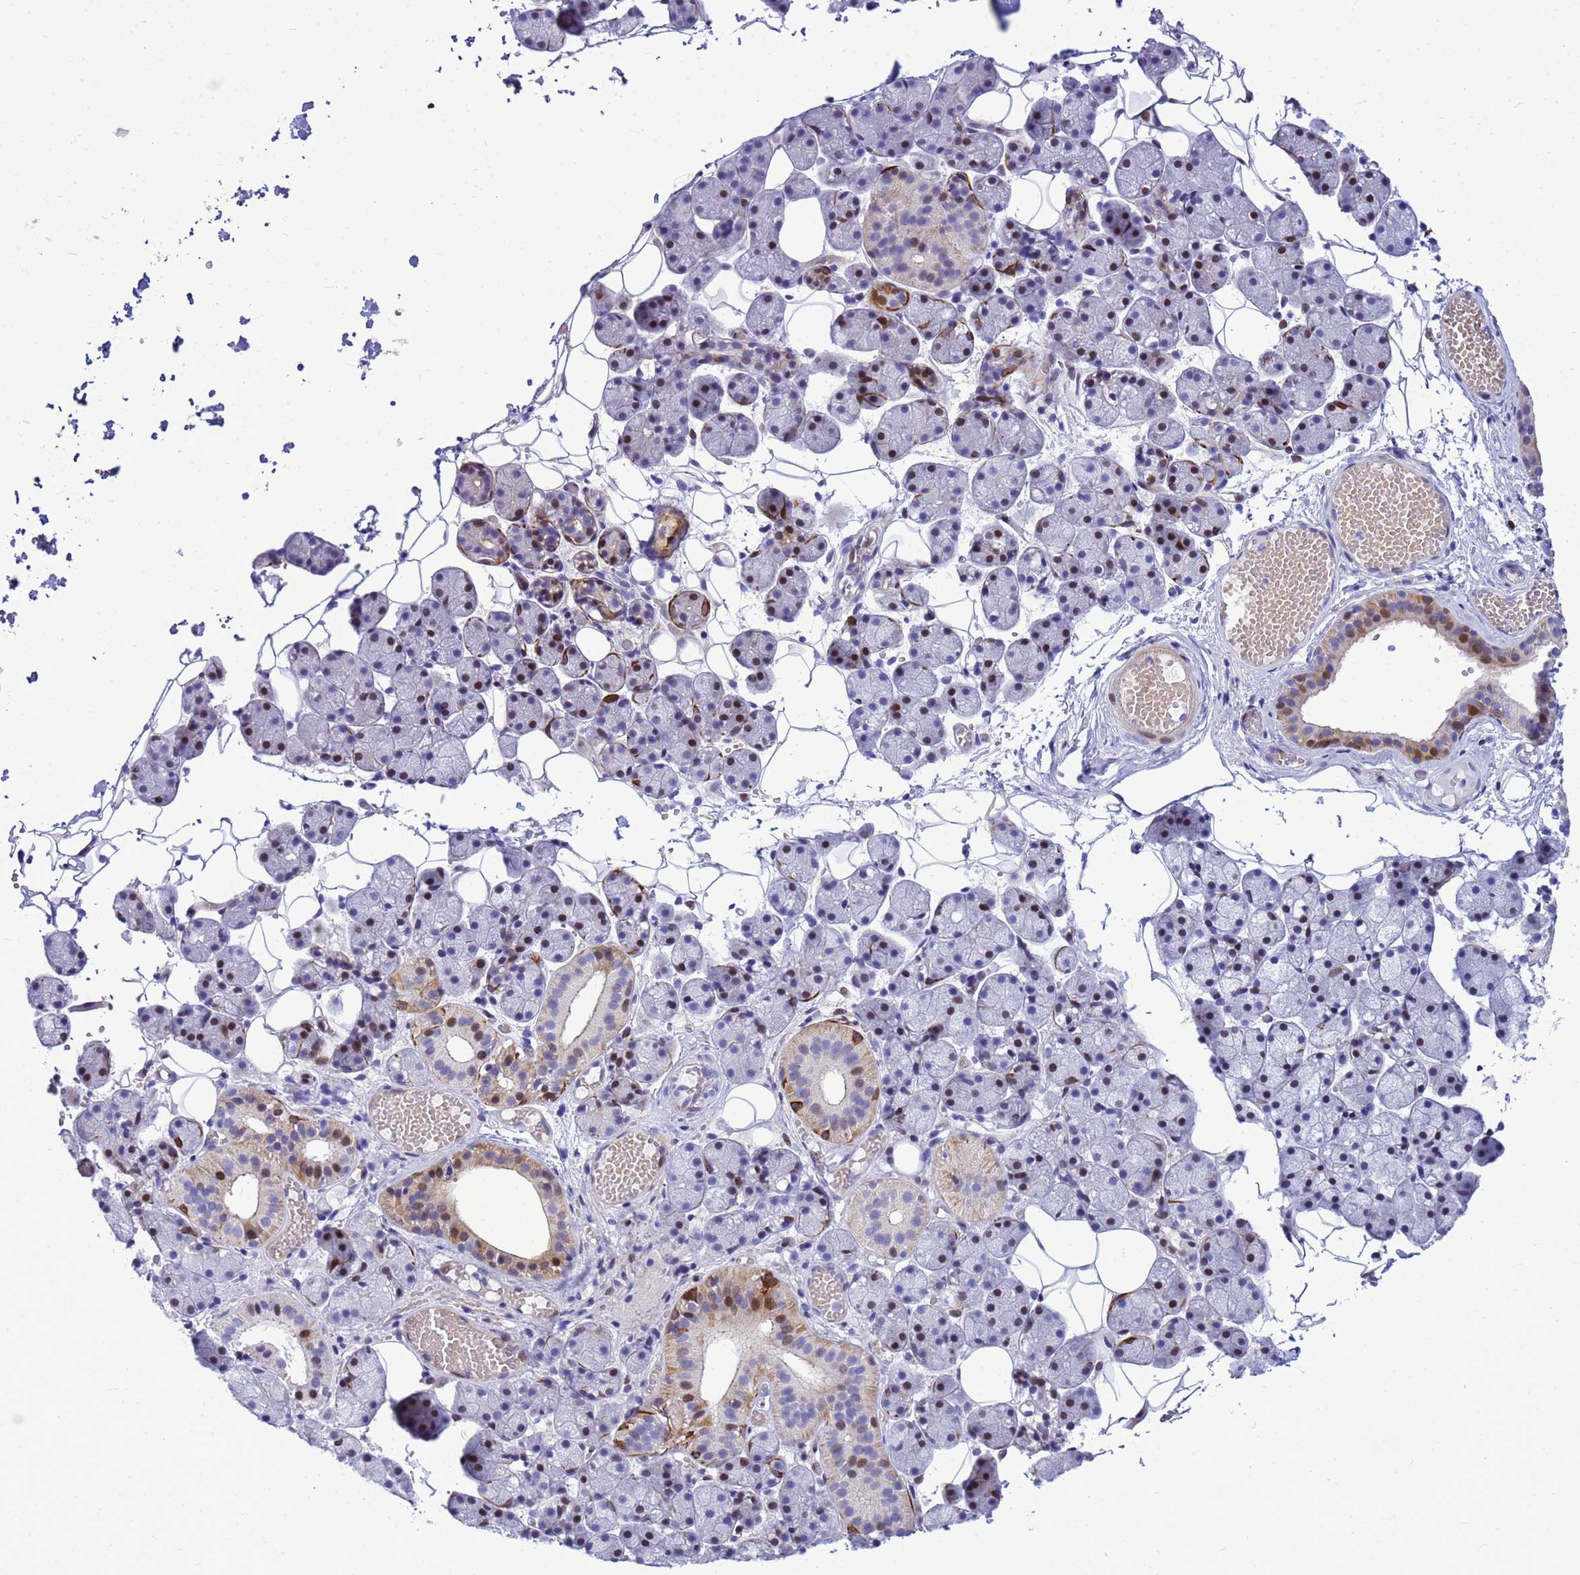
{"staining": {"intensity": "moderate", "quantity": "<25%", "location": "cytoplasmic/membranous,nuclear"}, "tissue": "salivary gland", "cell_type": "Glandular cells", "image_type": "normal", "snomed": [{"axis": "morphology", "description": "Normal tissue, NOS"}, {"axis": "topography", "description": "Salivary gland"}], "caption": "This histopathology image reveals IHC staining of normal salivary gland, with low moderate cytoplasmic/membranous,nuclear staining in approximately <25% of glandular cells.", "gene": "ADAMTS7", "patient": {"sex": "female", "age": 33}}